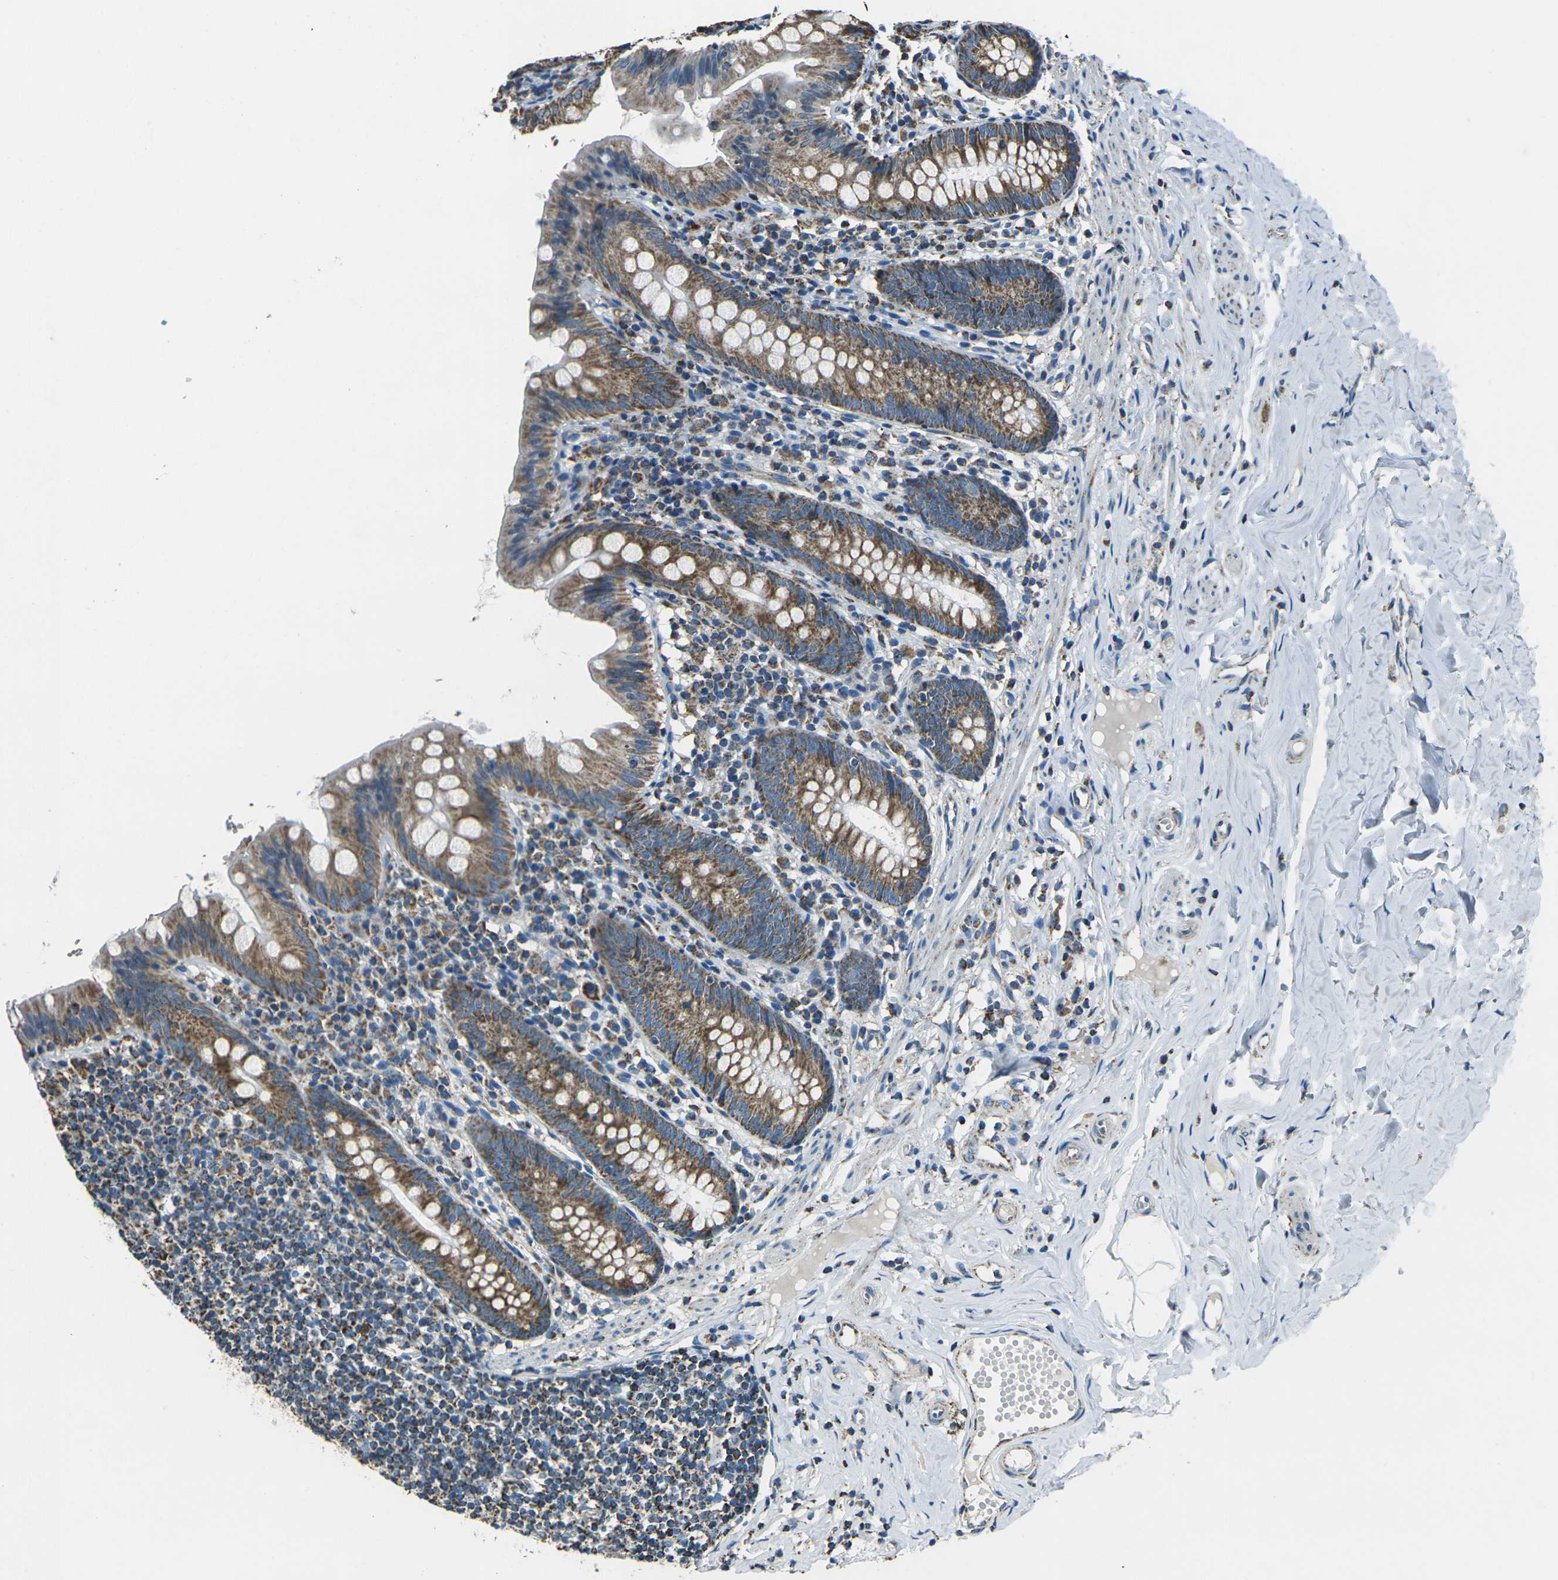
{"staining": {"intensity": "moderate", "quantity": ">75%", "location": "cytoplasmic/membranous"}, "tissue": "appendix", "cell_type": "Glandular cells", "image_type": "normal", "snomed": [{"axis": "morphology", "description": "Normal tissue, NOS"}, {"axis": "topography", "description": "Appendix"}], "caption": "IHC staining of benign appendix, which exhibits medium levels of moderate cytoplasmic/membranous staining in approximately >75% of glandular cells indicating moderate cytoplasmic/membranous protein expression. The staining was performed using DAB (3,3'-diaminobenzidine) (brown) for protein detection and nuclei were counterstained in hematoxylin (blue).", "gene": "IRF3", "patient": {"sex": "male", "age": 52}}